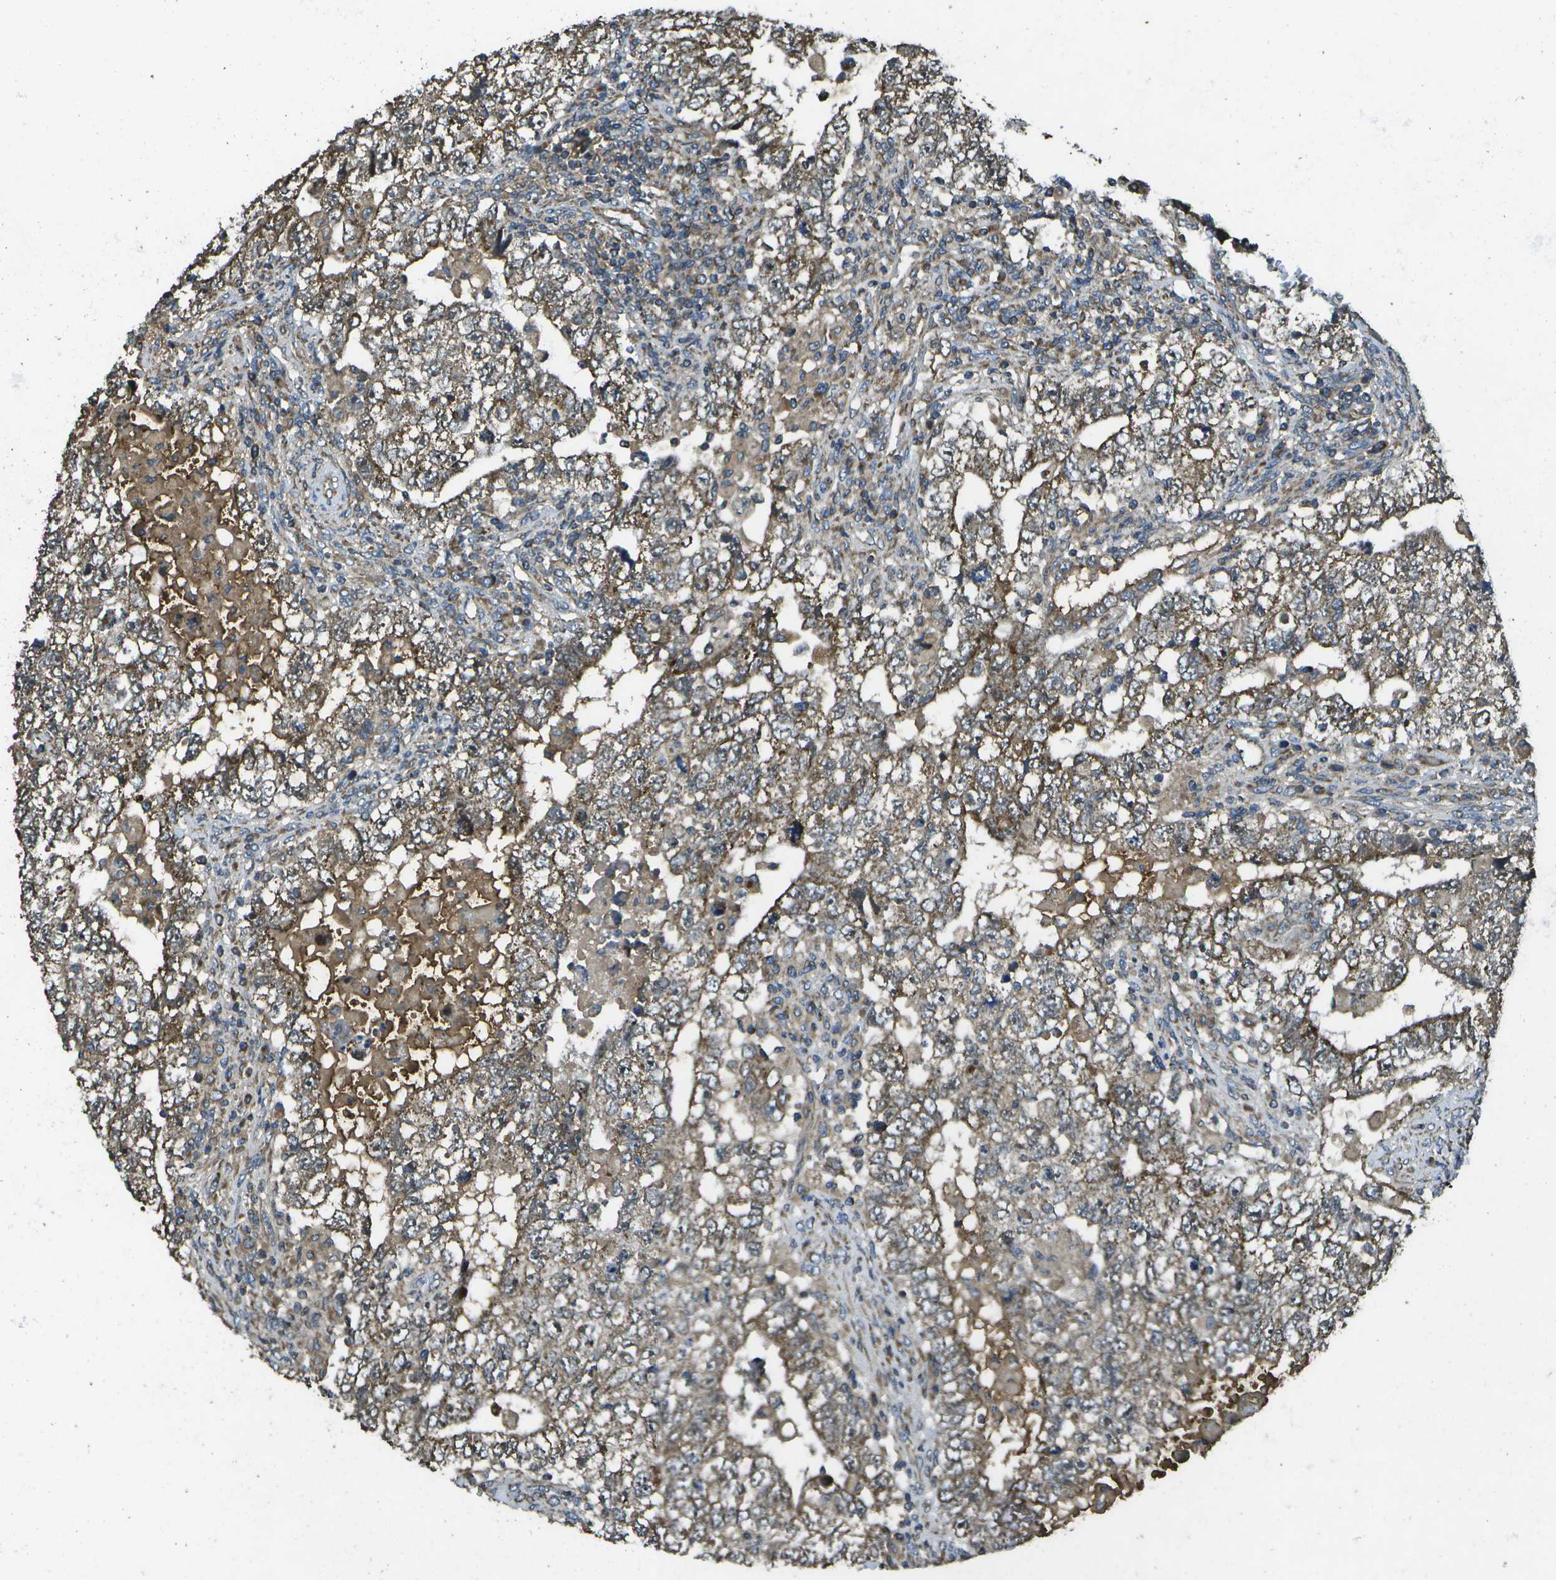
{"staining": {"intensity": "moderate", "quantity": ">75%", "location": "cytoplasmic/membranous"}, "tissue": "testis cancer", "cell_type": "Tumor cells", "image_type": "cancer", "snomed": [{"axis": "morphology", "description": "Carcinoma, Embryonal, NOS"}, {"axis": "topography", "description": "Testis"}], "caption": "A medium amount of moderate cytoplasmic/membranous expression is appreciated in about >75% of tumor cells in embryonal carcinoma (testis) tissue.", "gene": "HFE", "patient": {"sex": "male", "age": 36}}